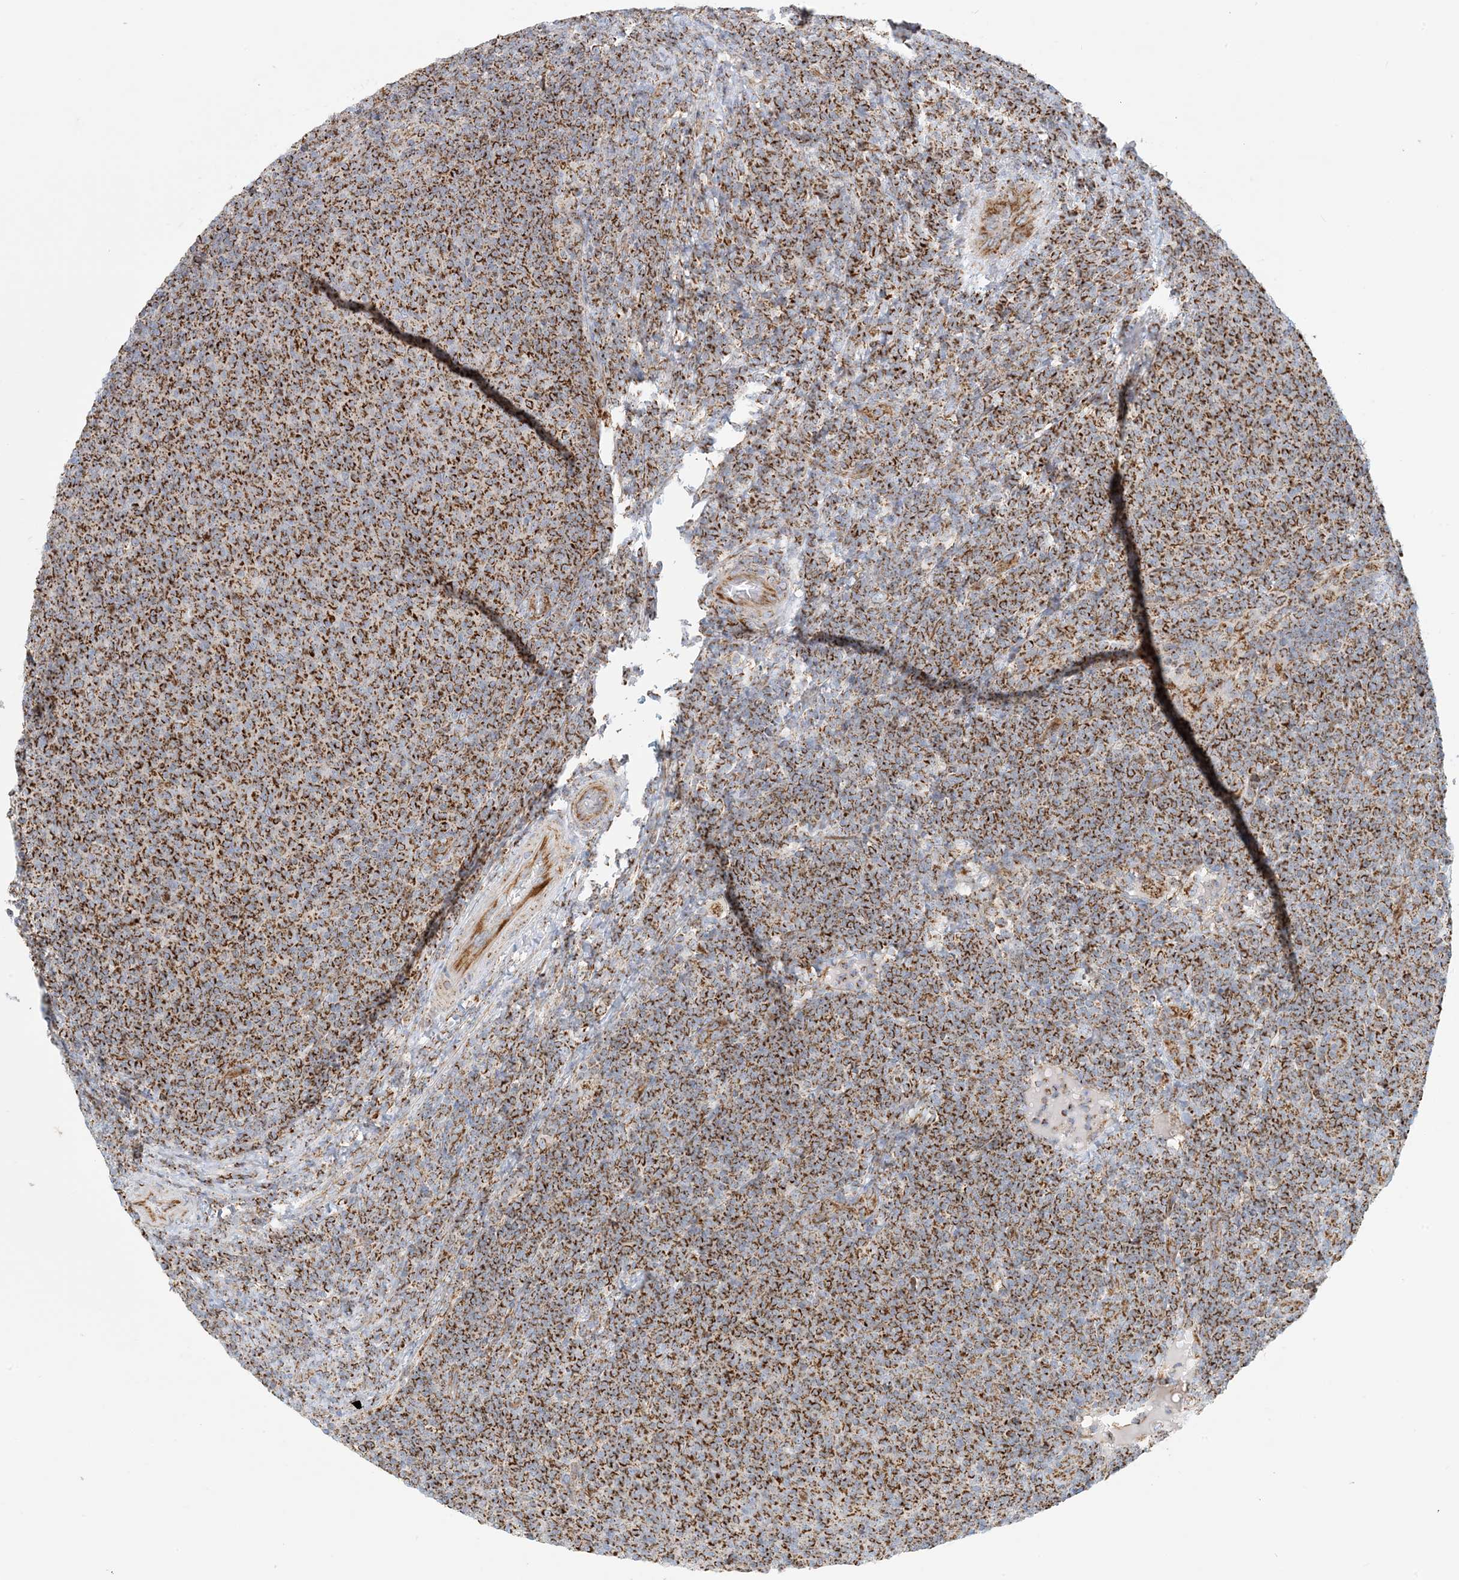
{"staining": {"intensity": "strong", "quantity": ">75%", "location": "cytoplasmic/membranous"}, "tissue": "lymphoma", "cell_type": "Tumor cells", "image_type": "cancer", "snomed": [{"axis": "morphology", "description": "Malignant lymphoma, non-Hodgkin's type, Low grade"}, {"axis": "topography", "description": "Lymph node"}], "caption": "Lymphoma stained with DAB (3,3'-diaminobenzidine) immunohistochemistry displays high levels of strong cytoplasmic/membranous positivity in approximately >75% of tumor cells. Nuclei are stained in blue.", "gene": "COA3", "patient": {"sex": "male", "age": 66}}